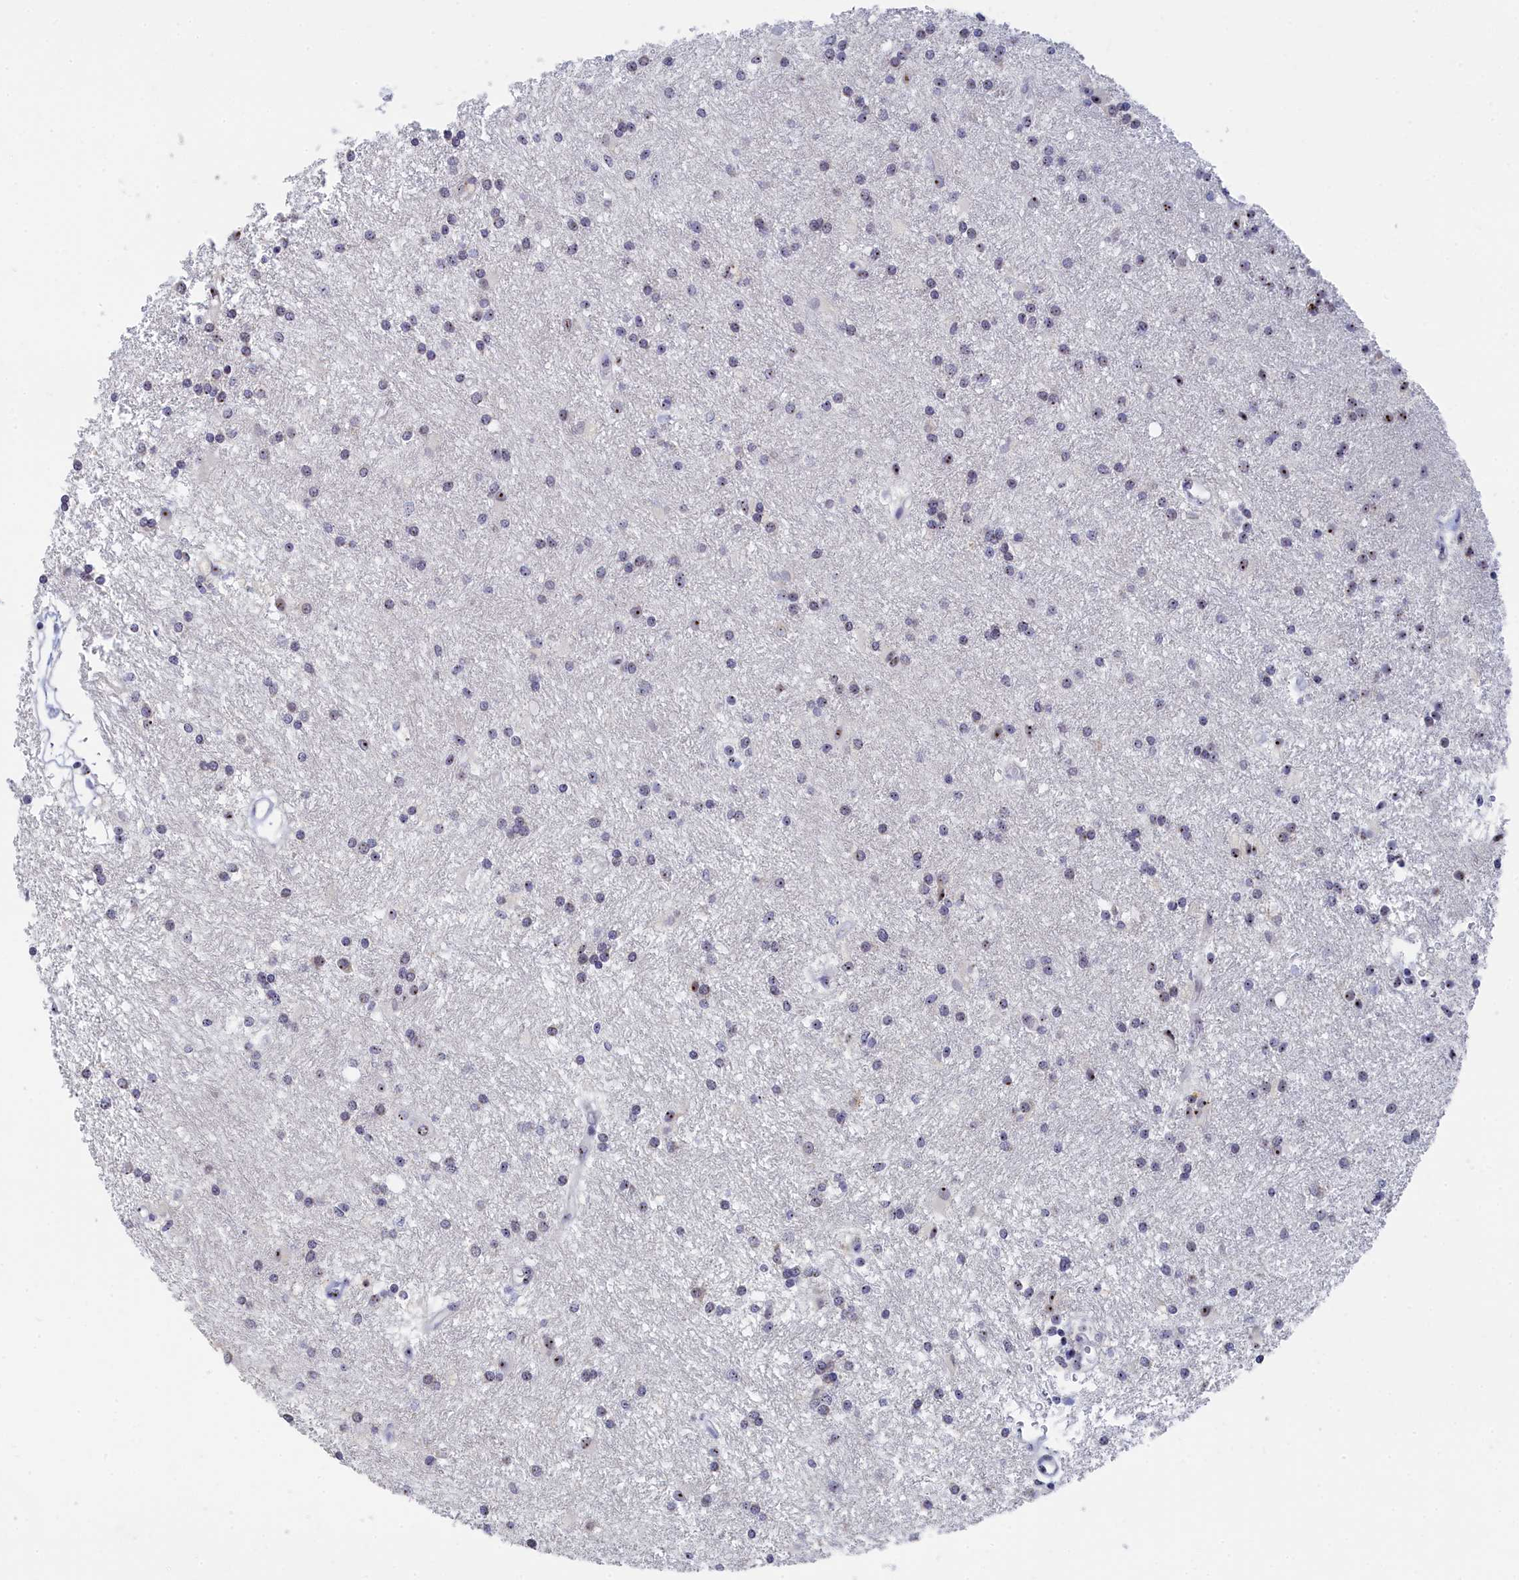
{"staining": {"intensity": "moderate", "quantity": "25%-75%", "location": "nuclear"}, "tissue": "glioma", "cell_type": "Tumor cells", "image_type": "cancer", "snomed": [{"axis": "morphology", "description": "Glioma, malignant, High grade"}, {"axis": "topography", "description": "Brain"}], "caption": "Malignant glioma (high-grade) tissue reveals moderate nuclear positivity in about 25%-75% of tumor cells (DAB (3,3'-diaminobenzidine) IHC, brown staining for protein, blue staining for nuclei).", "gene": "RSL1D1", "patient": {"sex": "male", "age": 77}}